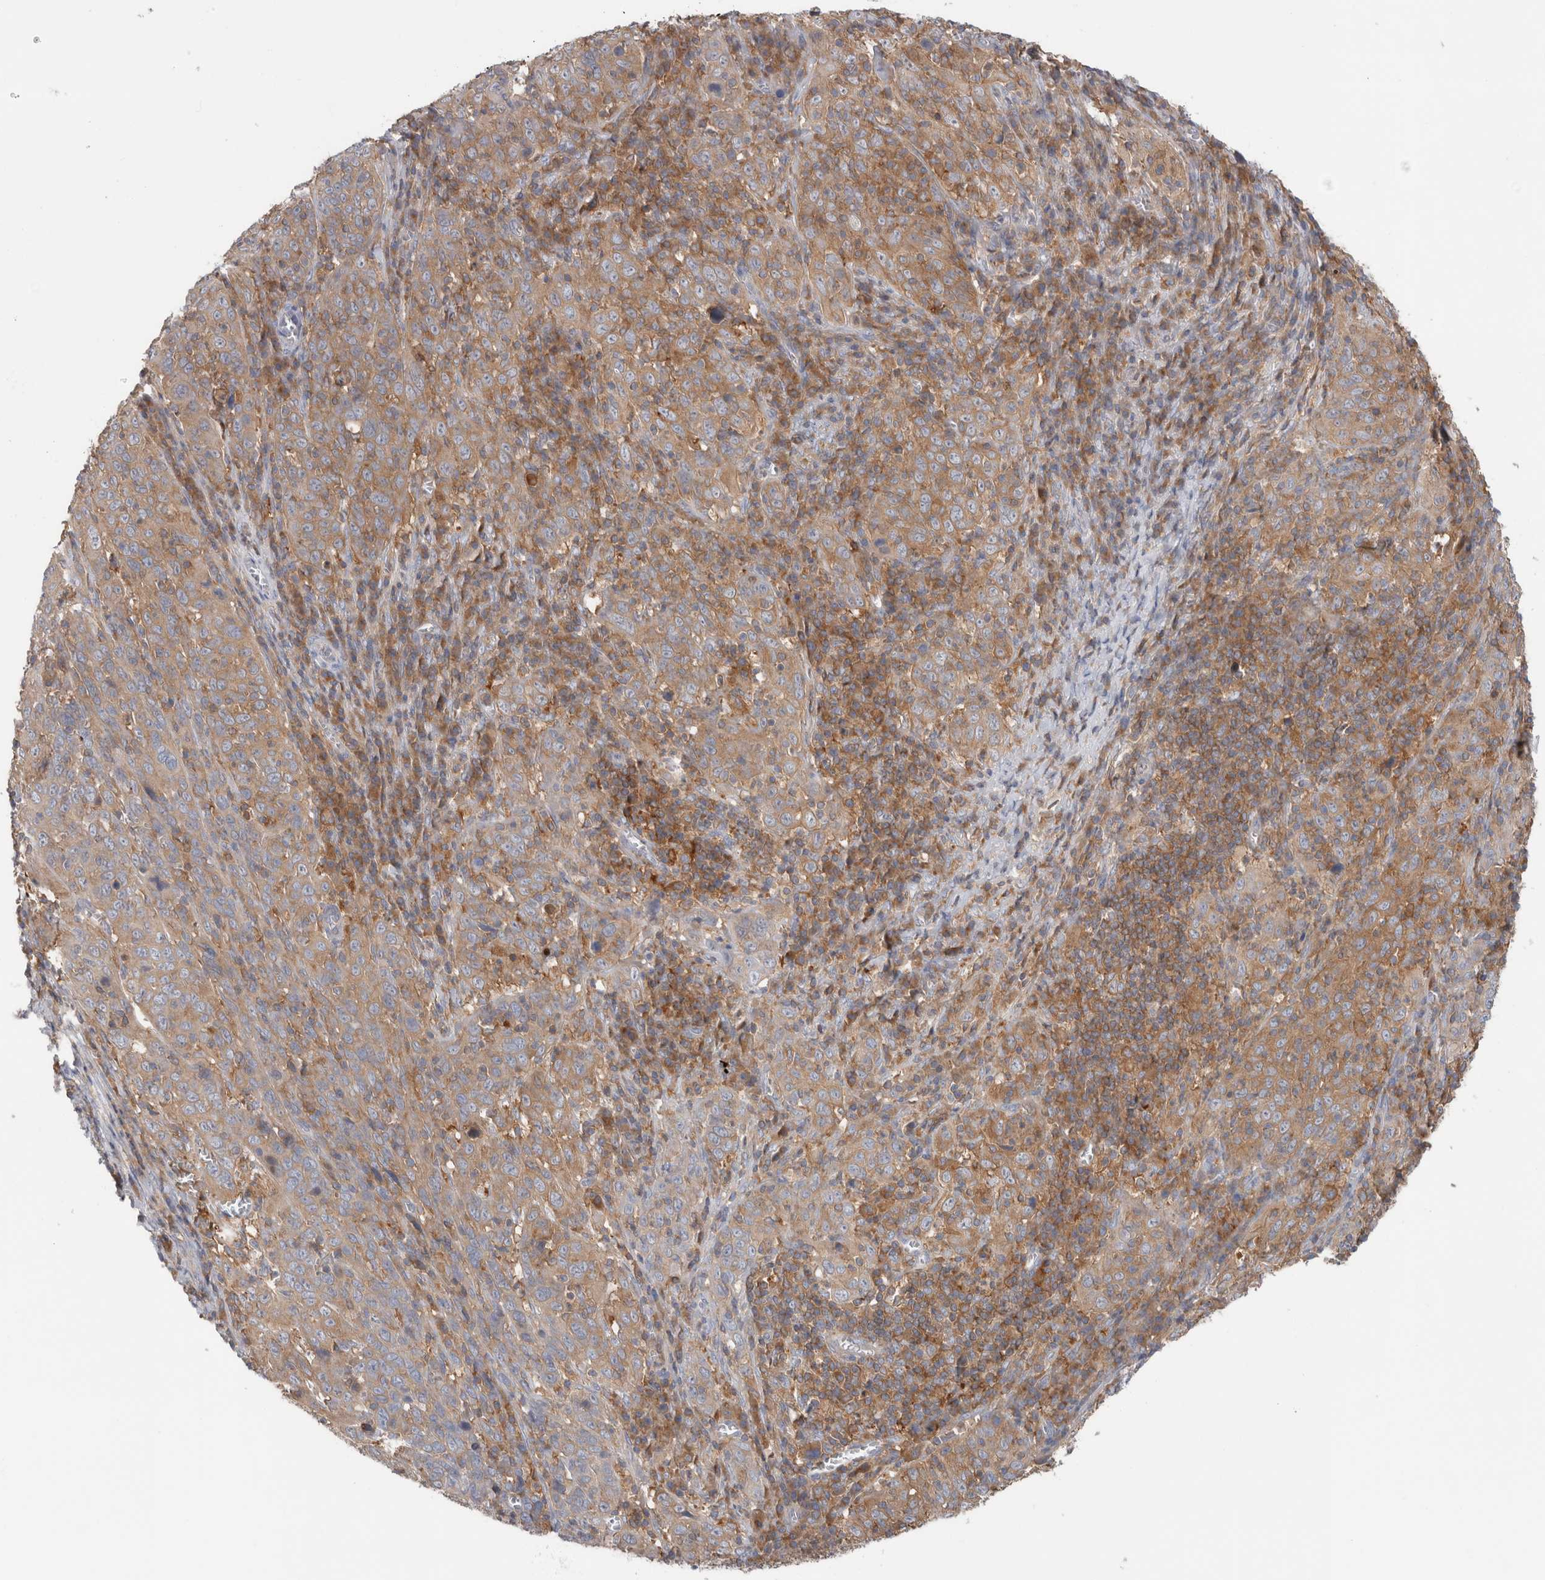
{"staining": {"intensity": "weak", "quantity": ">75%", "location": "cytoplasmic/membranous"}, "tissue": "cervical cancer", "cell_type": "Tumor cells", "image_type": "cancer", "snomed": [{"axis": "morphology", "description": "Squamous cell carcinoma, NOS"}, {"axis": "topography", "description": "Cervix"}], "caption": "Immunohistochemistry staining of cervical squamous cell carcinoma, which displays low levels of weak cytoplasmic/membranous expression in about >75% of tumor cells indicating weak cytoplasmic/membranous protein positivity. The staining was performed using DAB (brown) for protein detection and nuclei were counterstained in hematoxylin (blue).", "gene": "KLHL14", "patient": {"sex": "female", "age": 46}}